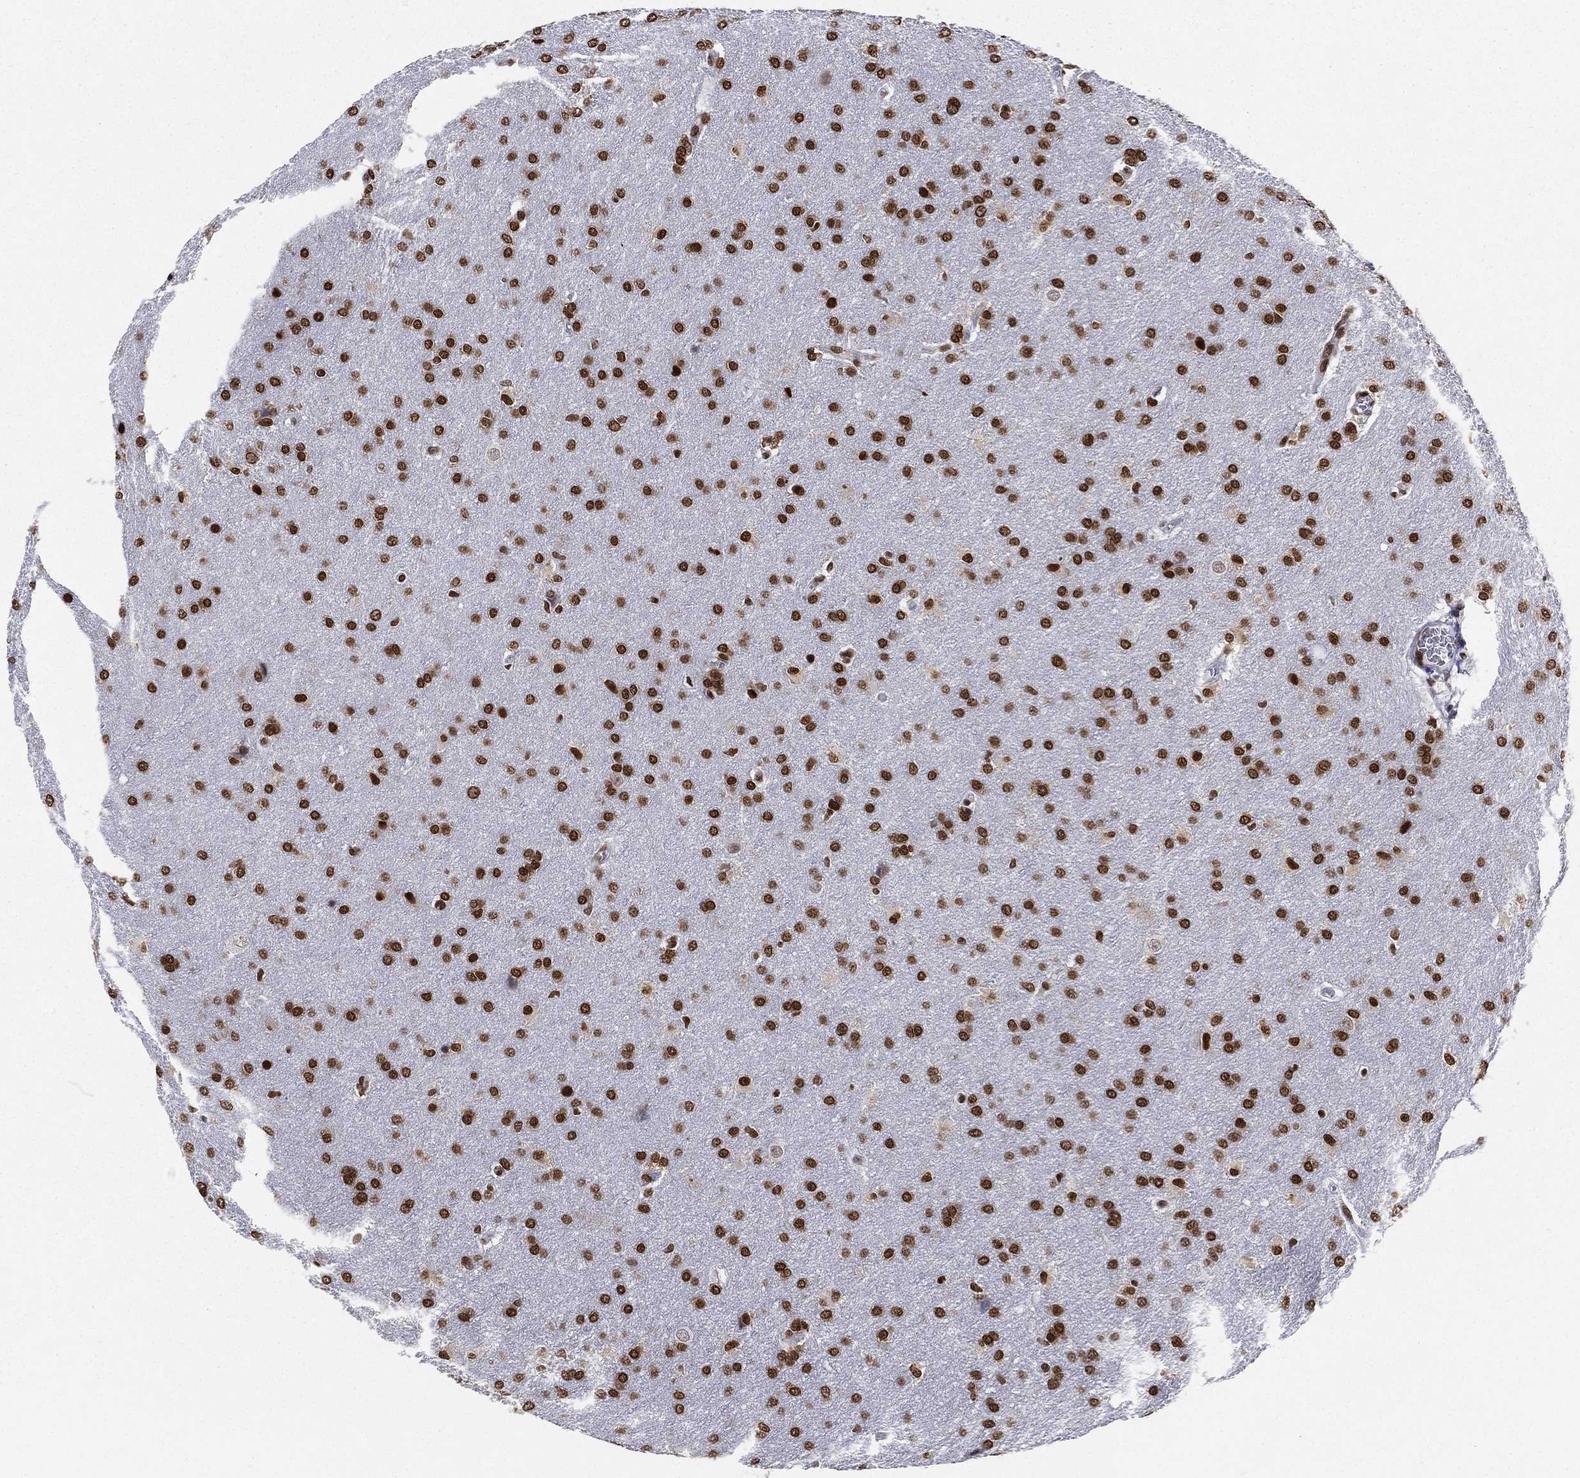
{"staining": {"intensity": "strong", "quantity": ">75%", "location": "nuclear"}, "tissue": "glioma", "cell_type": "Tumor cells", "image_type": "cancer", "snomed": [{"axis": "morphology", "description": "Glioma, malignant, Low grade"}, {"axis": "topography", "description": "Brain"}], "caption": "Malignant glioma (low-grade) stained with DAB (3,3'-diaminobenzidine) immunohistochemistry displays high levels of strong nuclear staining in approximately >75% of tumor cells.", "gene": "FUBP3", "patient": {"sex": "female", "age": 32}}